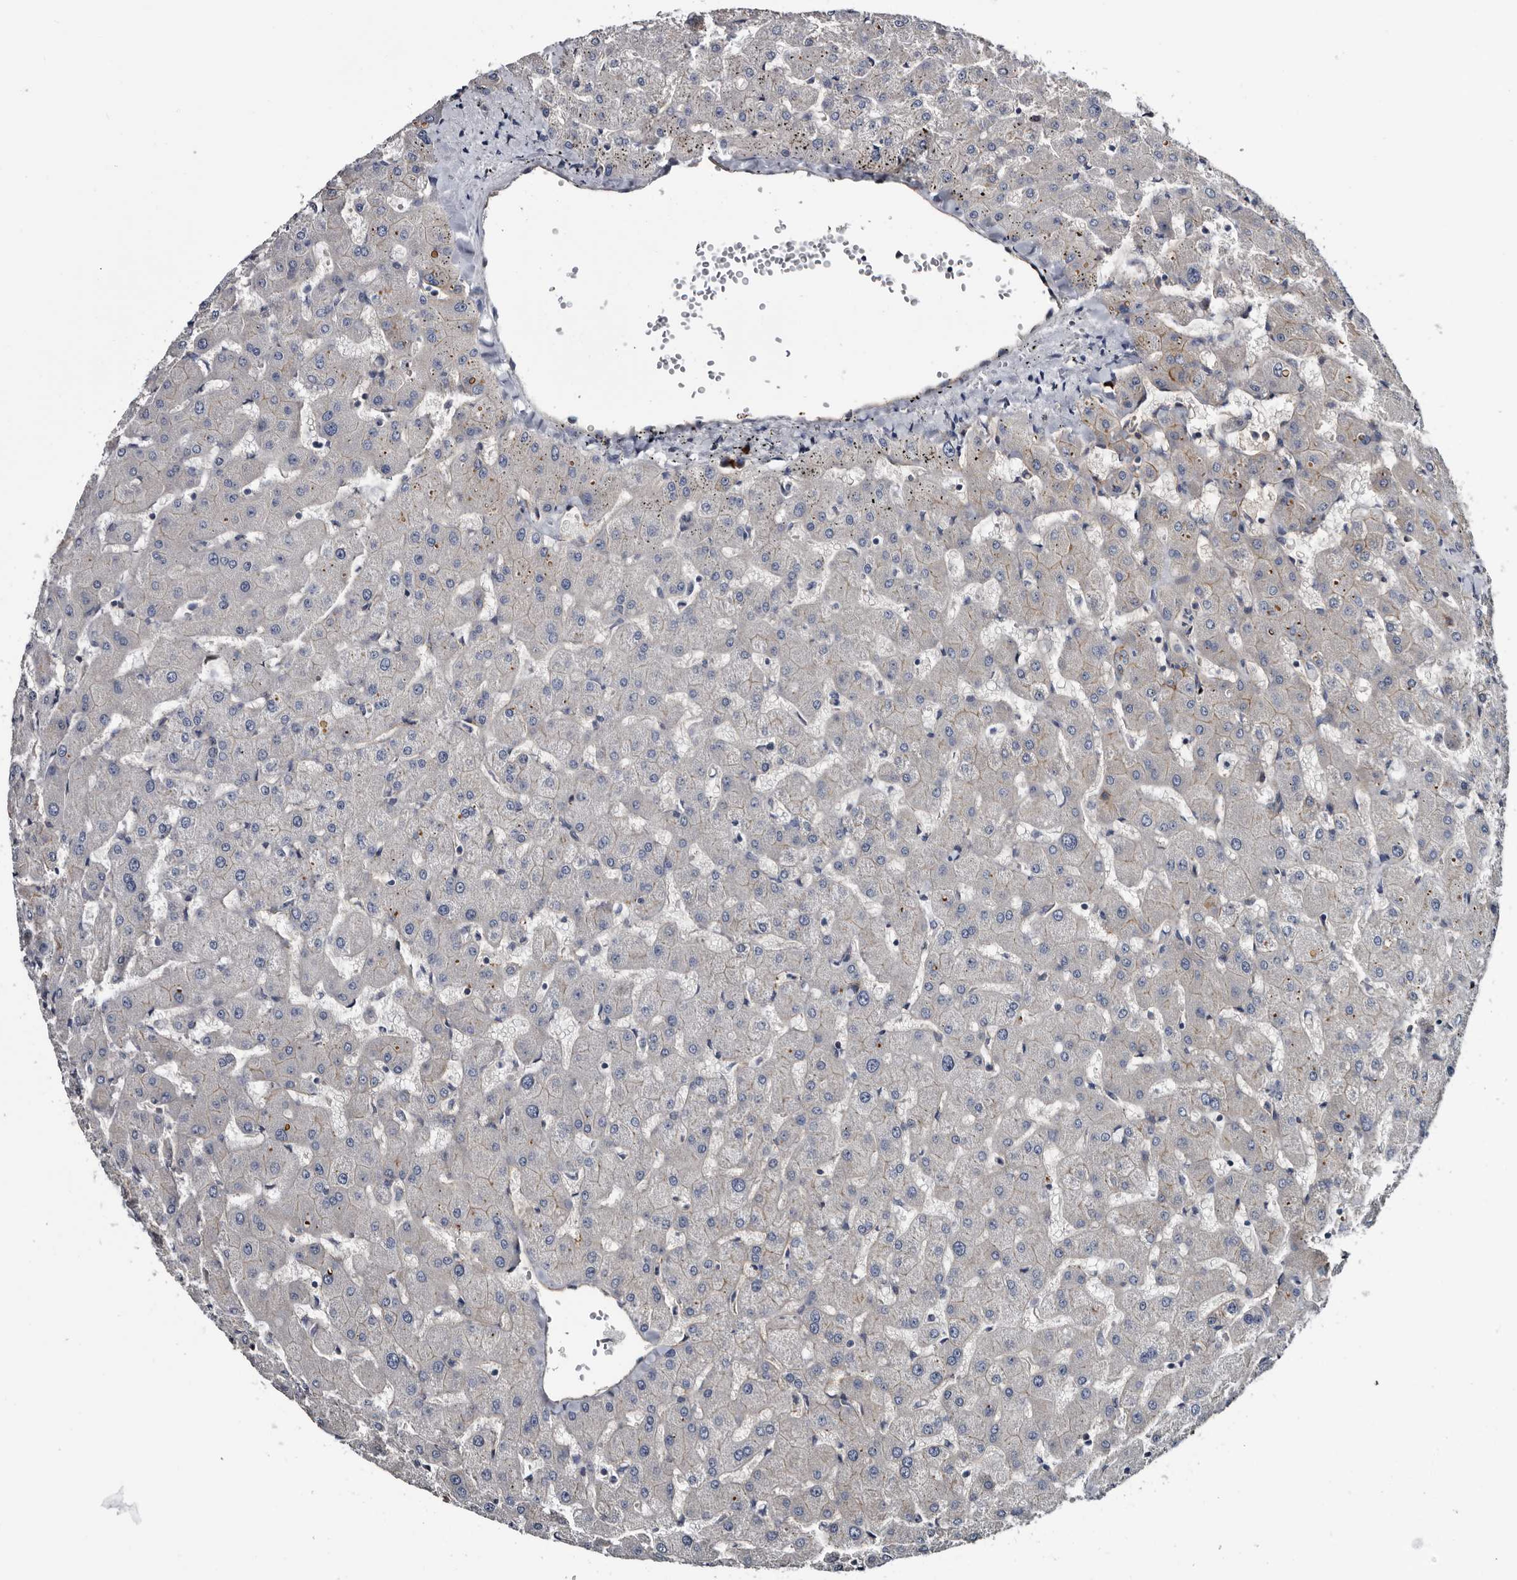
{"staining": {"intensity": "moderate", "quantity": "<25%", "location": "cytoplasmic/membranous"}, "tissue": "liver", "cell_type": "Hepatocytes", "image_type": "normal", "snomed": [{"axis": "morphology", "description": "Normal tissue, NOS"}, {"axis": "topography", "description": "Liver"}], "caption": "Liver stained with immunohistochemistry reveals moderate cytoplasmic/membranous expression in about <25% of hepatocytes.", "gene": "TSPAN17", "patient": {"sex": "female", "age": 63}}